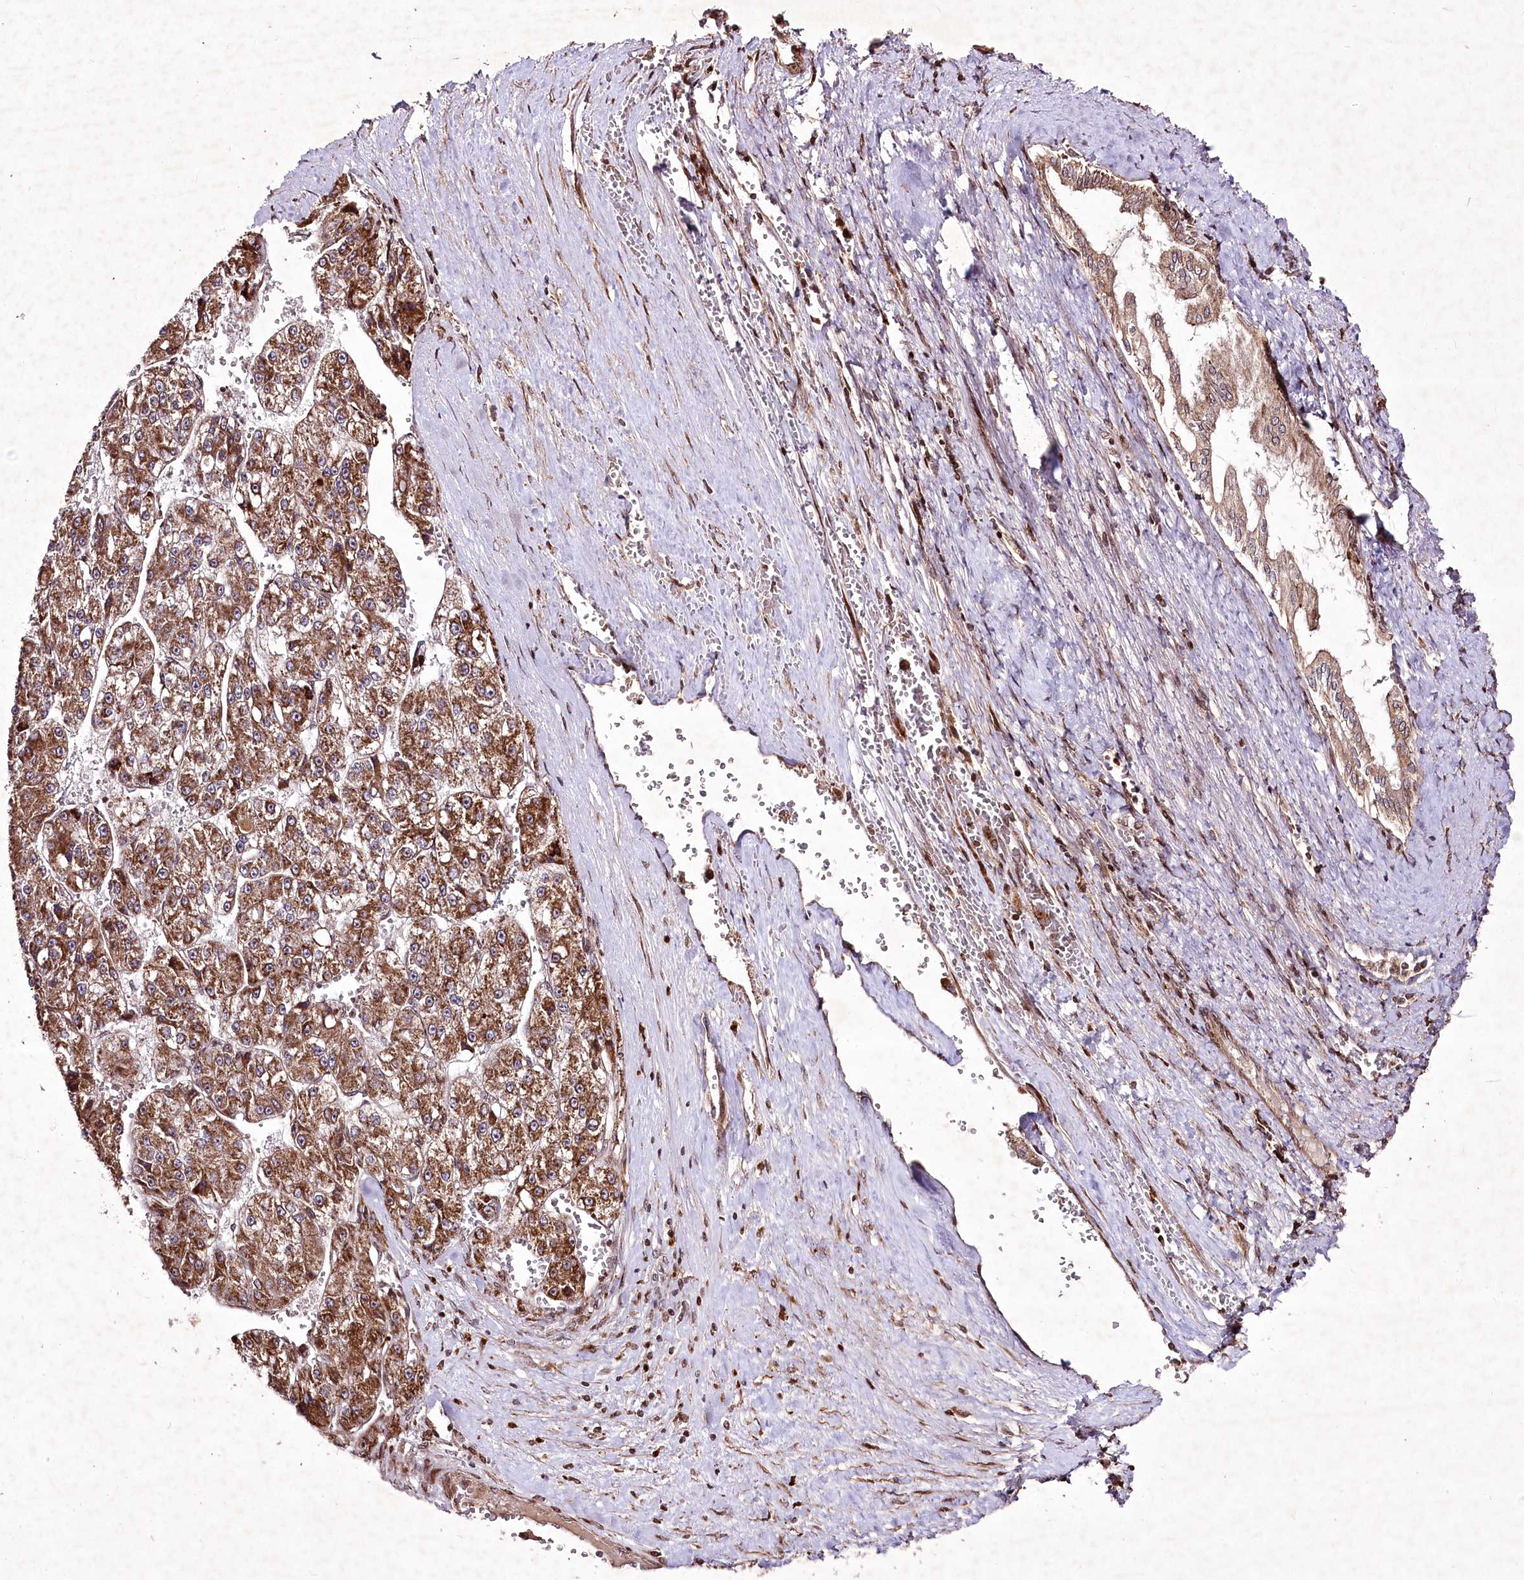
{"staining": {"intensity": "moderate", "quantity": ">75%", "location": "cytoplasmic/membranous"}, "tissue": "liver cancer", "cell_type": "Tumor cells", "image_type": "cancer", "snomed": [{"axis": "morphology", "description": "Carcinoma, Hepatocellular, NOS"}, {"axis": "topography", "description": "Liver"}], "caption": "Liver cancer tissue exhibits moderate cytoplasmic/membranous positivity in approximately >75% of tumor cells", "gene": "PSTK", "patient": {"sex": "female", "age": 73}}